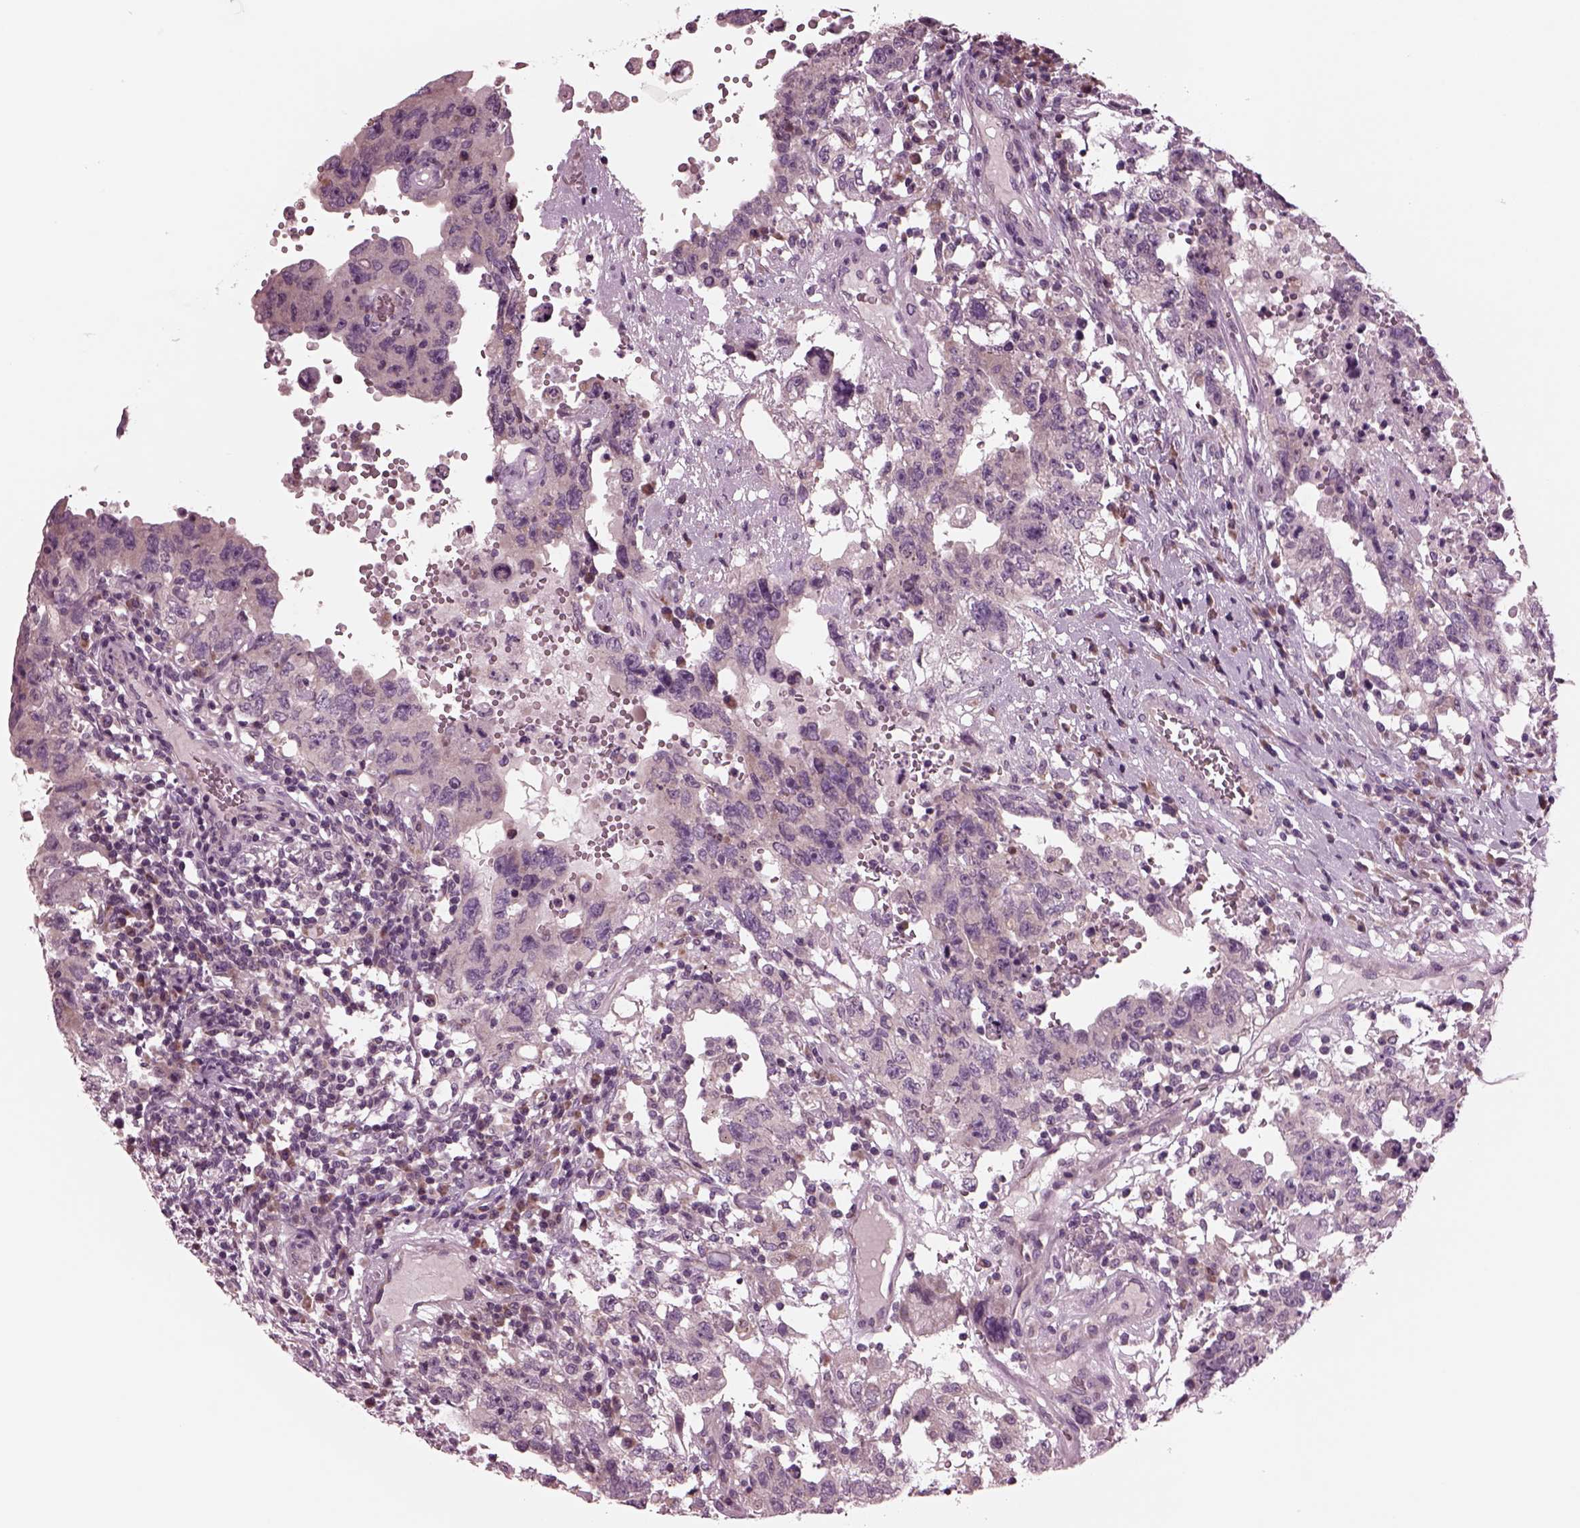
{"staining": {"intensity": "weak", "quantity": ">75%", "location": "cytoplasmic/membranous"}, "tissue": "testis cancer", "cell_type": "Tumor cells", "image_type": "cancer", "snomed": [{"axis": "morphology", "description": "Carcinoma, Embryonal, NOS"}, {"axis": "topography", "description": "Testis"}], "caption": "The photomicrograph reveals staining of testis cancer, revealing weak cytoplasmic/membranous protein expression (brown color) within tumor cells.", "gene": "AP4M1", "patient": {"sex": "male", "age": 26}}